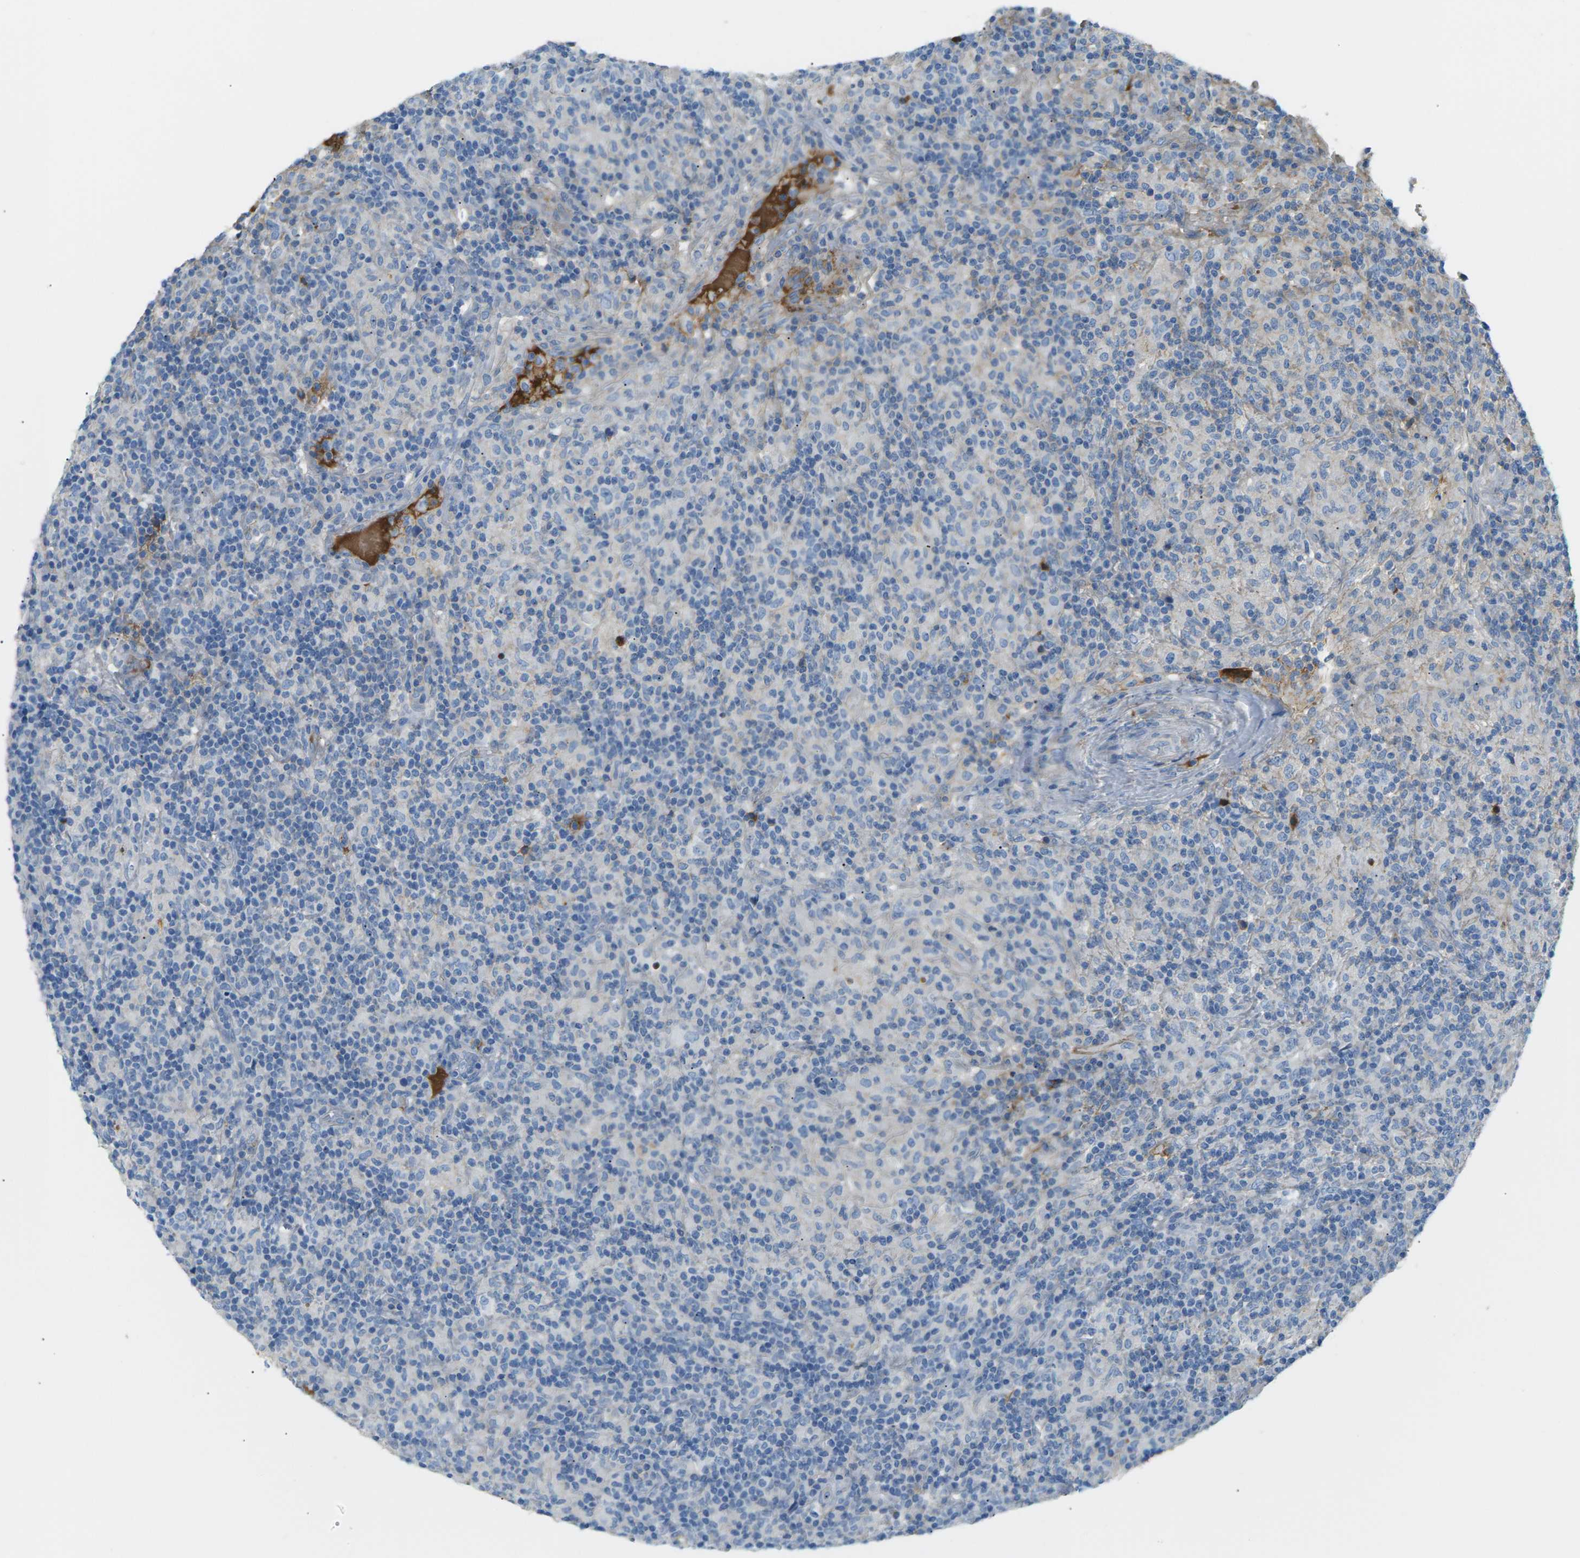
{"staining": {"intensity": "negative", "quantity": "none", "location": "none"}, "tissue": "lymphoma", "cell_type": "Tumor cells", "image_type": "cancer", "snomed": [{"axis": "morphology", "description": "Hodgkin's disease, NOS"}, {"axis": "topography", "description": "Lymph node"}], "caption": "Protein analysis of lymphoma shows no significant expression in tumor cells.", "gene": "CFI", "patient": {"sex": "male", "age": 70}}